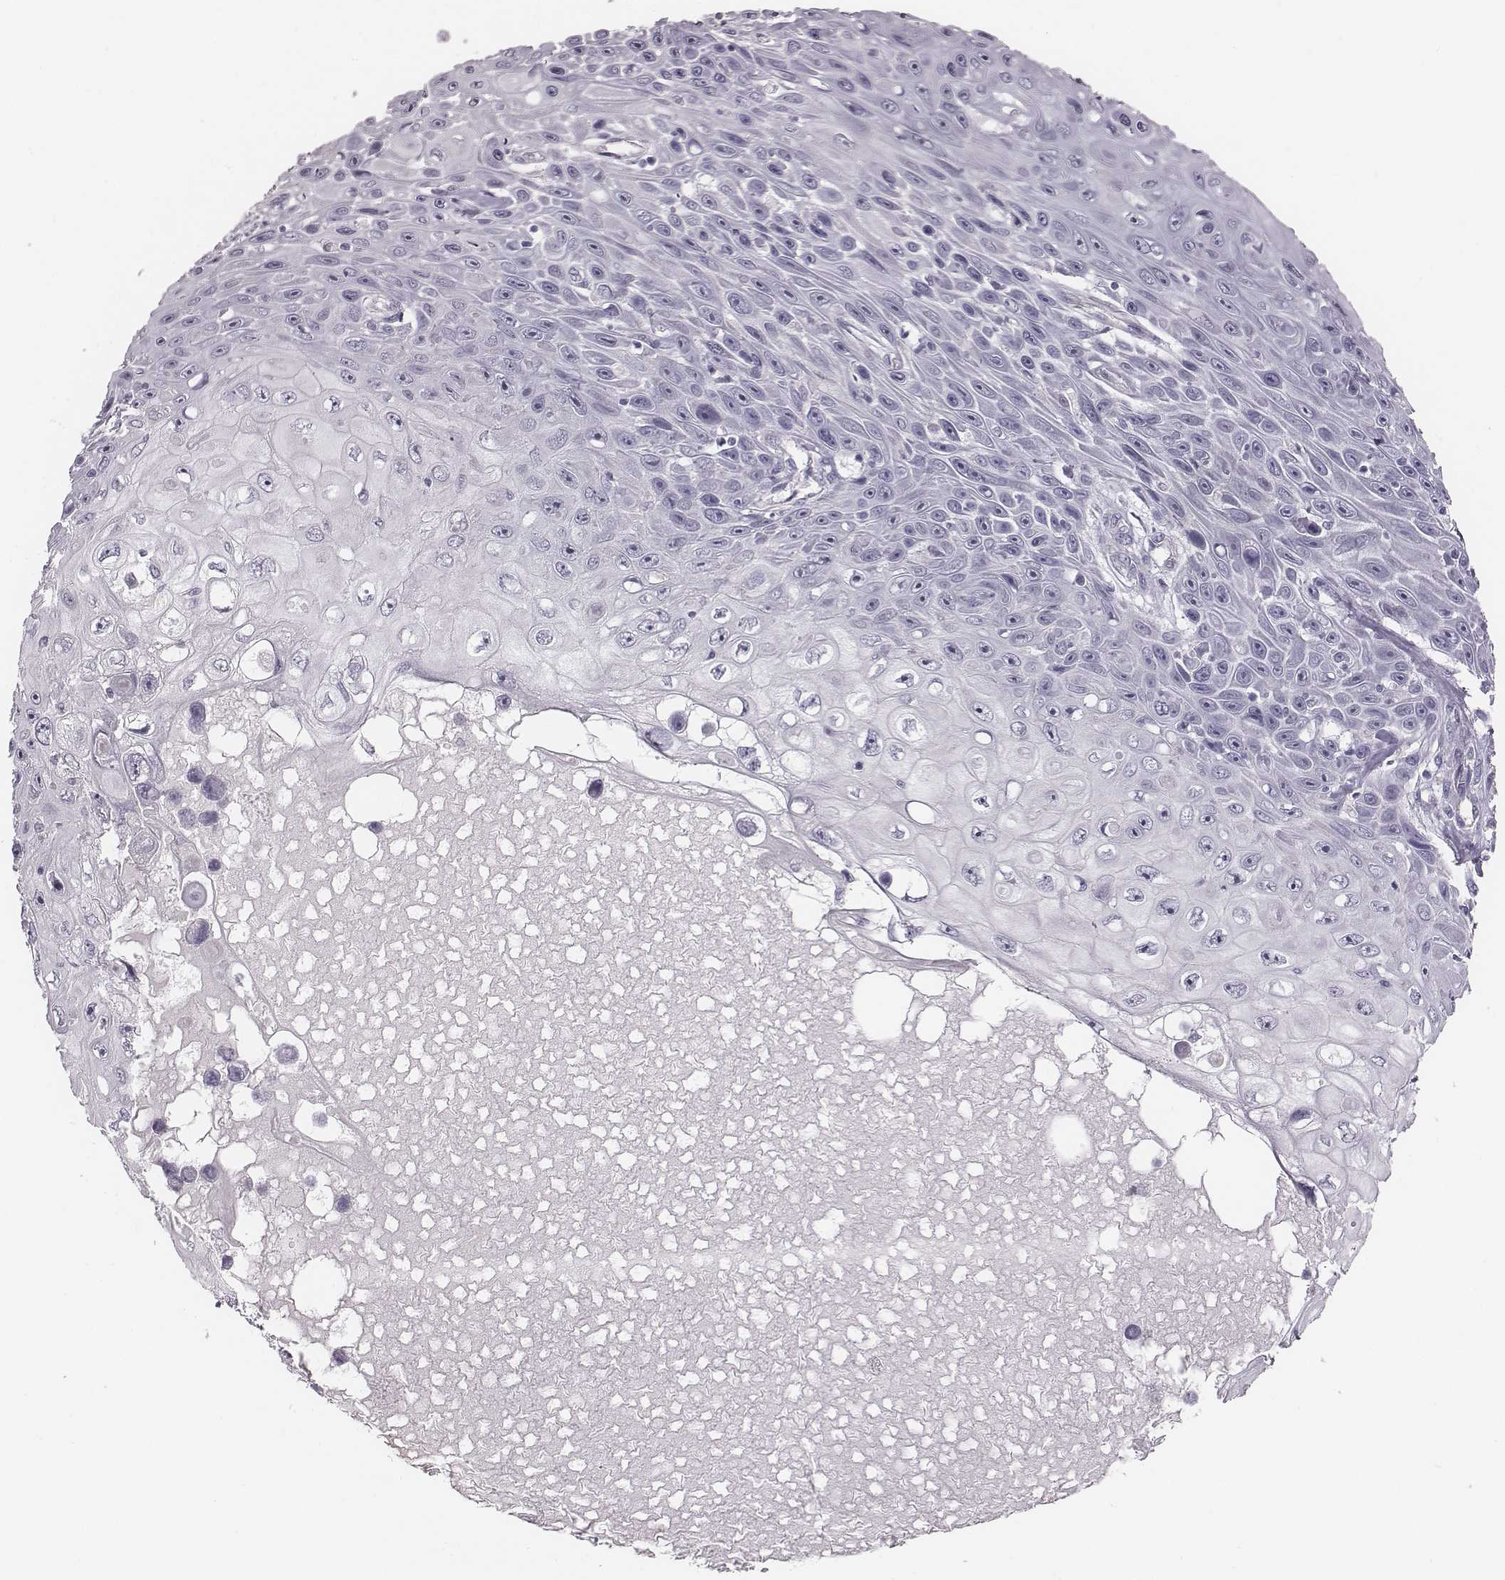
{"staining": {"intensity": "negative", "quantity": "none", "location": "none"}, "tissue": "skin cancer", "cell_type": "Tumor cells", "image_type": "cancer", "snomed": [{"axis": "morphology", "description": "Squamous cell carcinoma, NOS"}, {"axis": "topography", "description": "Skin"}], "caption": "High power microscopy image of an IHC micrograph of skin cancer (squamous cell carcinoma), revealing no significant expression in tumor cells. (DAB immunohistochemistry (IHC) visualized using brightfield microscopy, high magnification).", "gene": "CACNG4", "patient": {"sex": "male", "age": 82}}